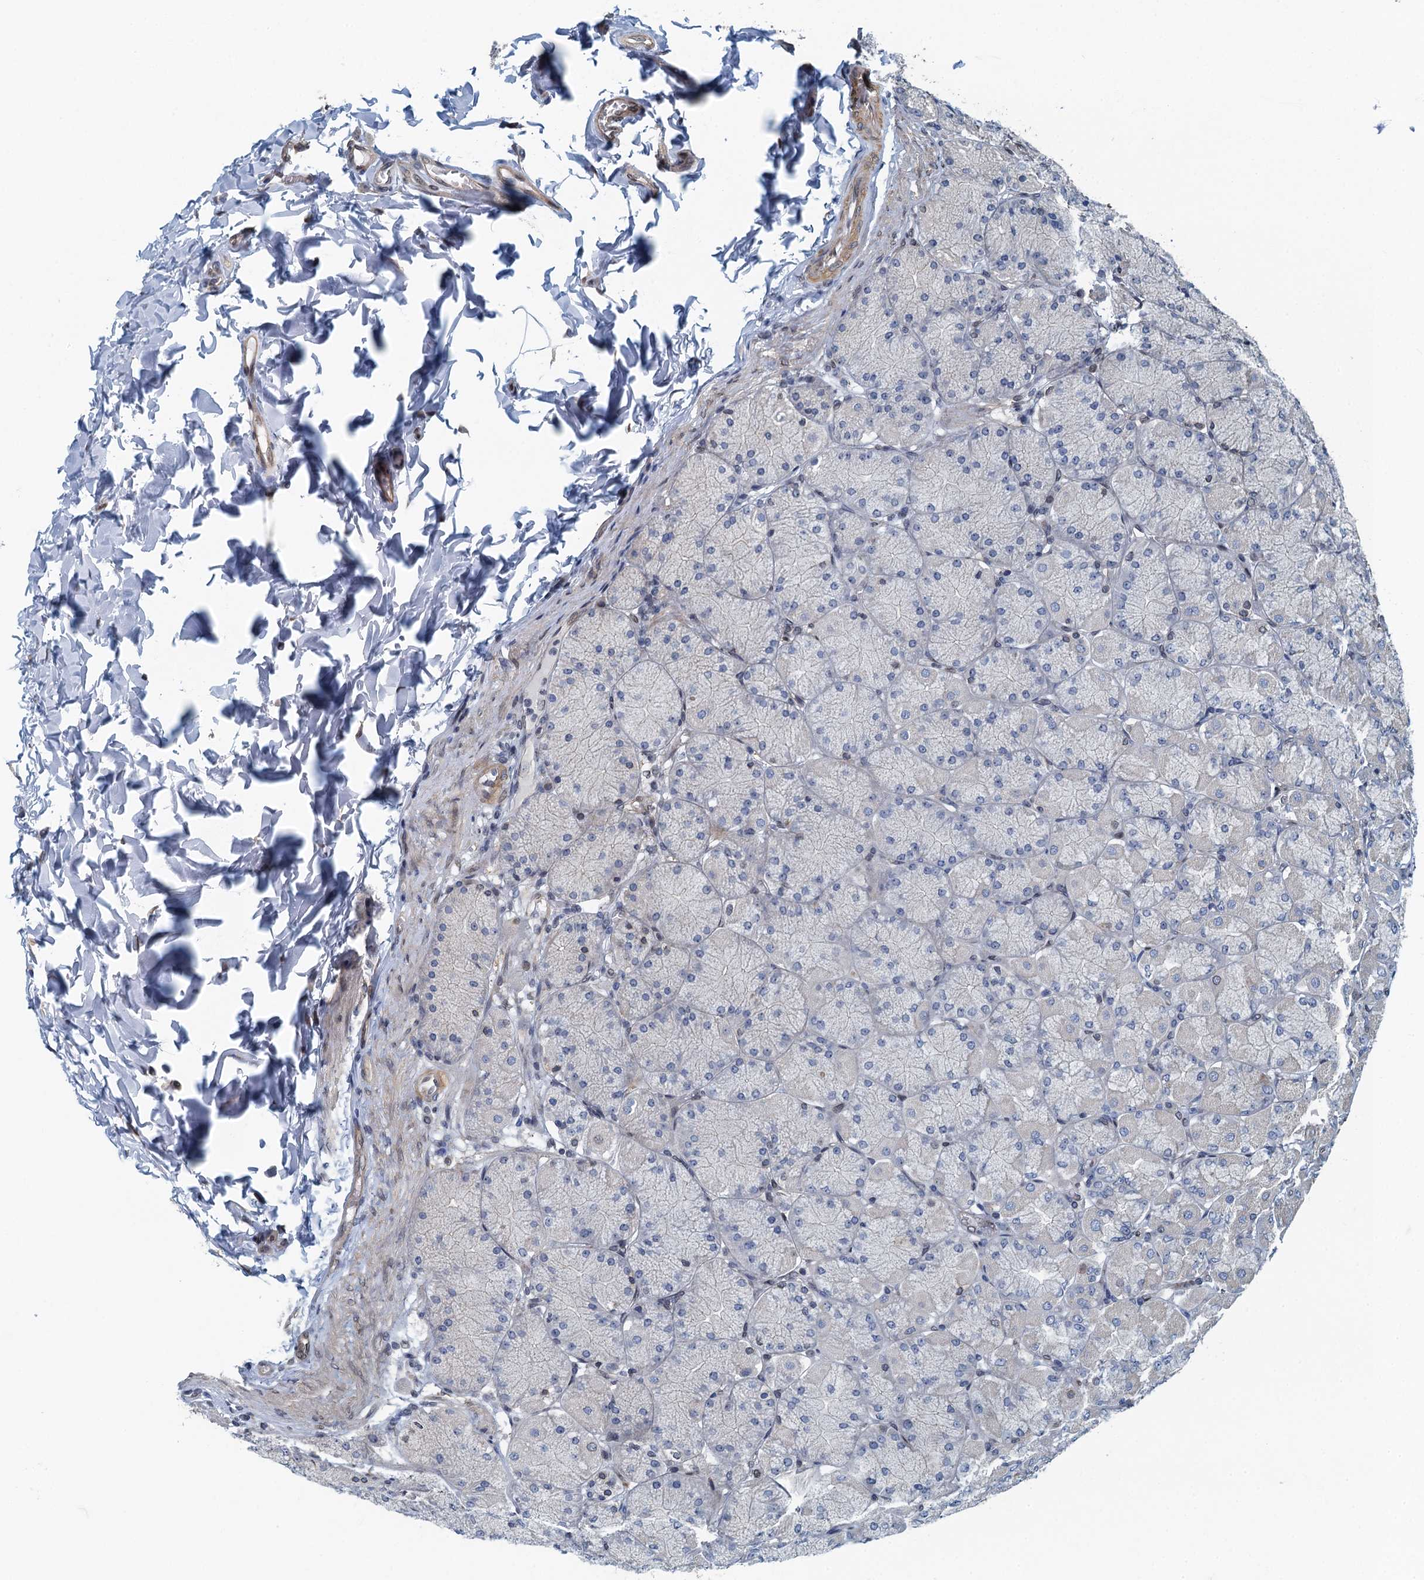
{"staining": {"intensity": "moderate", "quantity": "25%-75%", "location": "cytoplasmic/membranous,nuclear"}, "tissue": "stomach", "cell_type": "Glandular cells", "image_type": "normal", "snomed": [{"axis": "morphology", "description": "Normal tissue, NOS"}, {"axis": "topography", "description": "Stomach, upper"}], "caption": "A histopathology image of stomach stained for a protein exhibits moderate cytoplasmic/membranous,nuclear brown staining in glandular cells. Using DAB (brown) and hematoxylin (blue) stains, captured at high magnification using brightfield microscopy.", "gene": "CCDC34", "patient": {"sex": "female", "age": 56}}